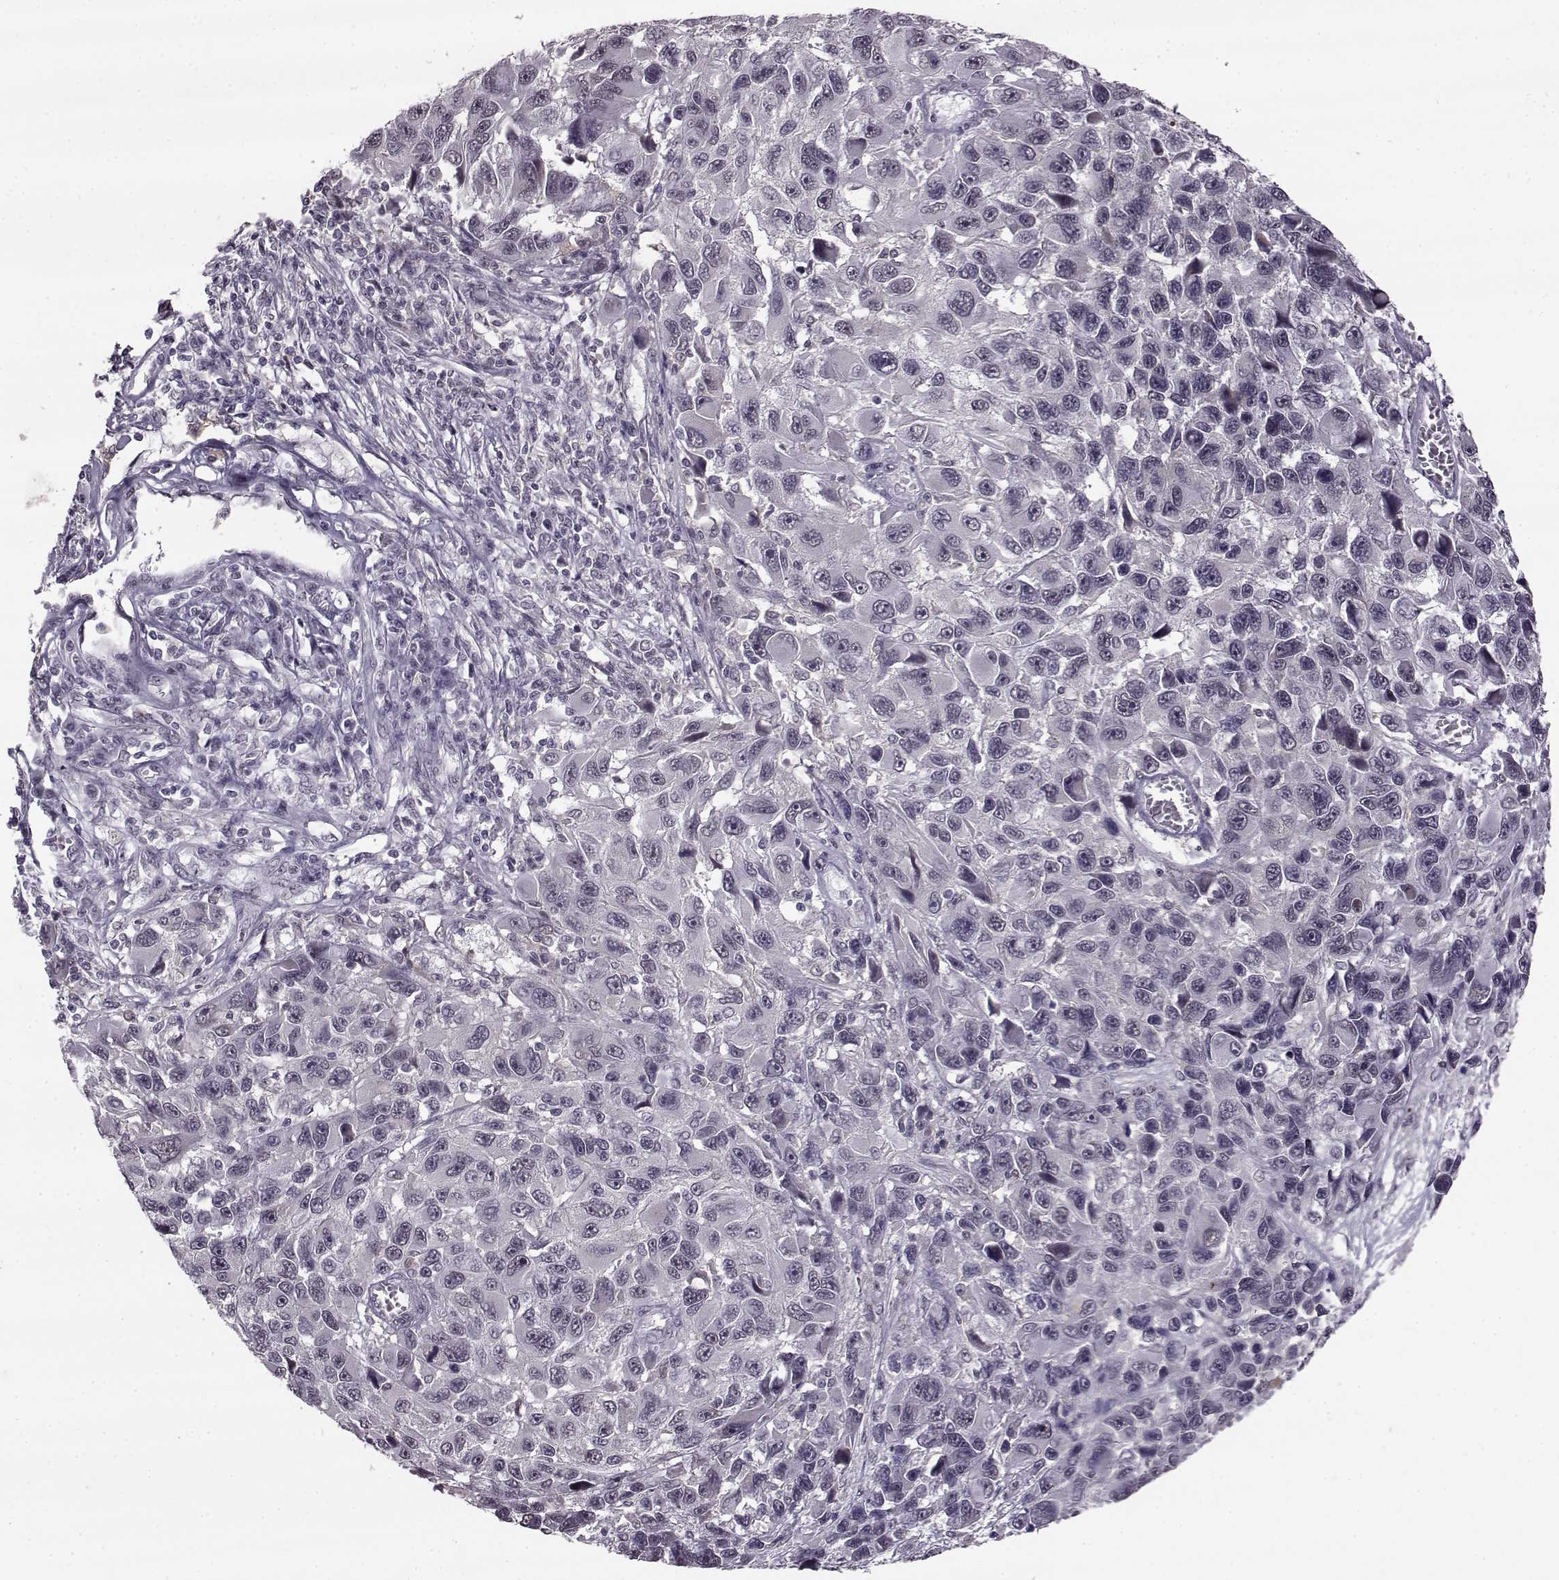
{"staining": {"intensity": "negative", "quantity": "none", "location": "none"}, "tissue": "melanoma", "cell_type": "Tumor cells", "image_type": "cancer", "snomed": [{"axis": "morphology", "description": "Malignant melanoma, NOS"}, {"axis": "topography", "description": "Skin"}], "caption": "This photomicrograph is of melanoma stained with immunohistochemistry to label a protein in brown with the nuclei are counter-stained blue. There is no positivity in tumor cells.", "gene": "SLC28A2", "patient": {"sex": "male", "age": 53}}